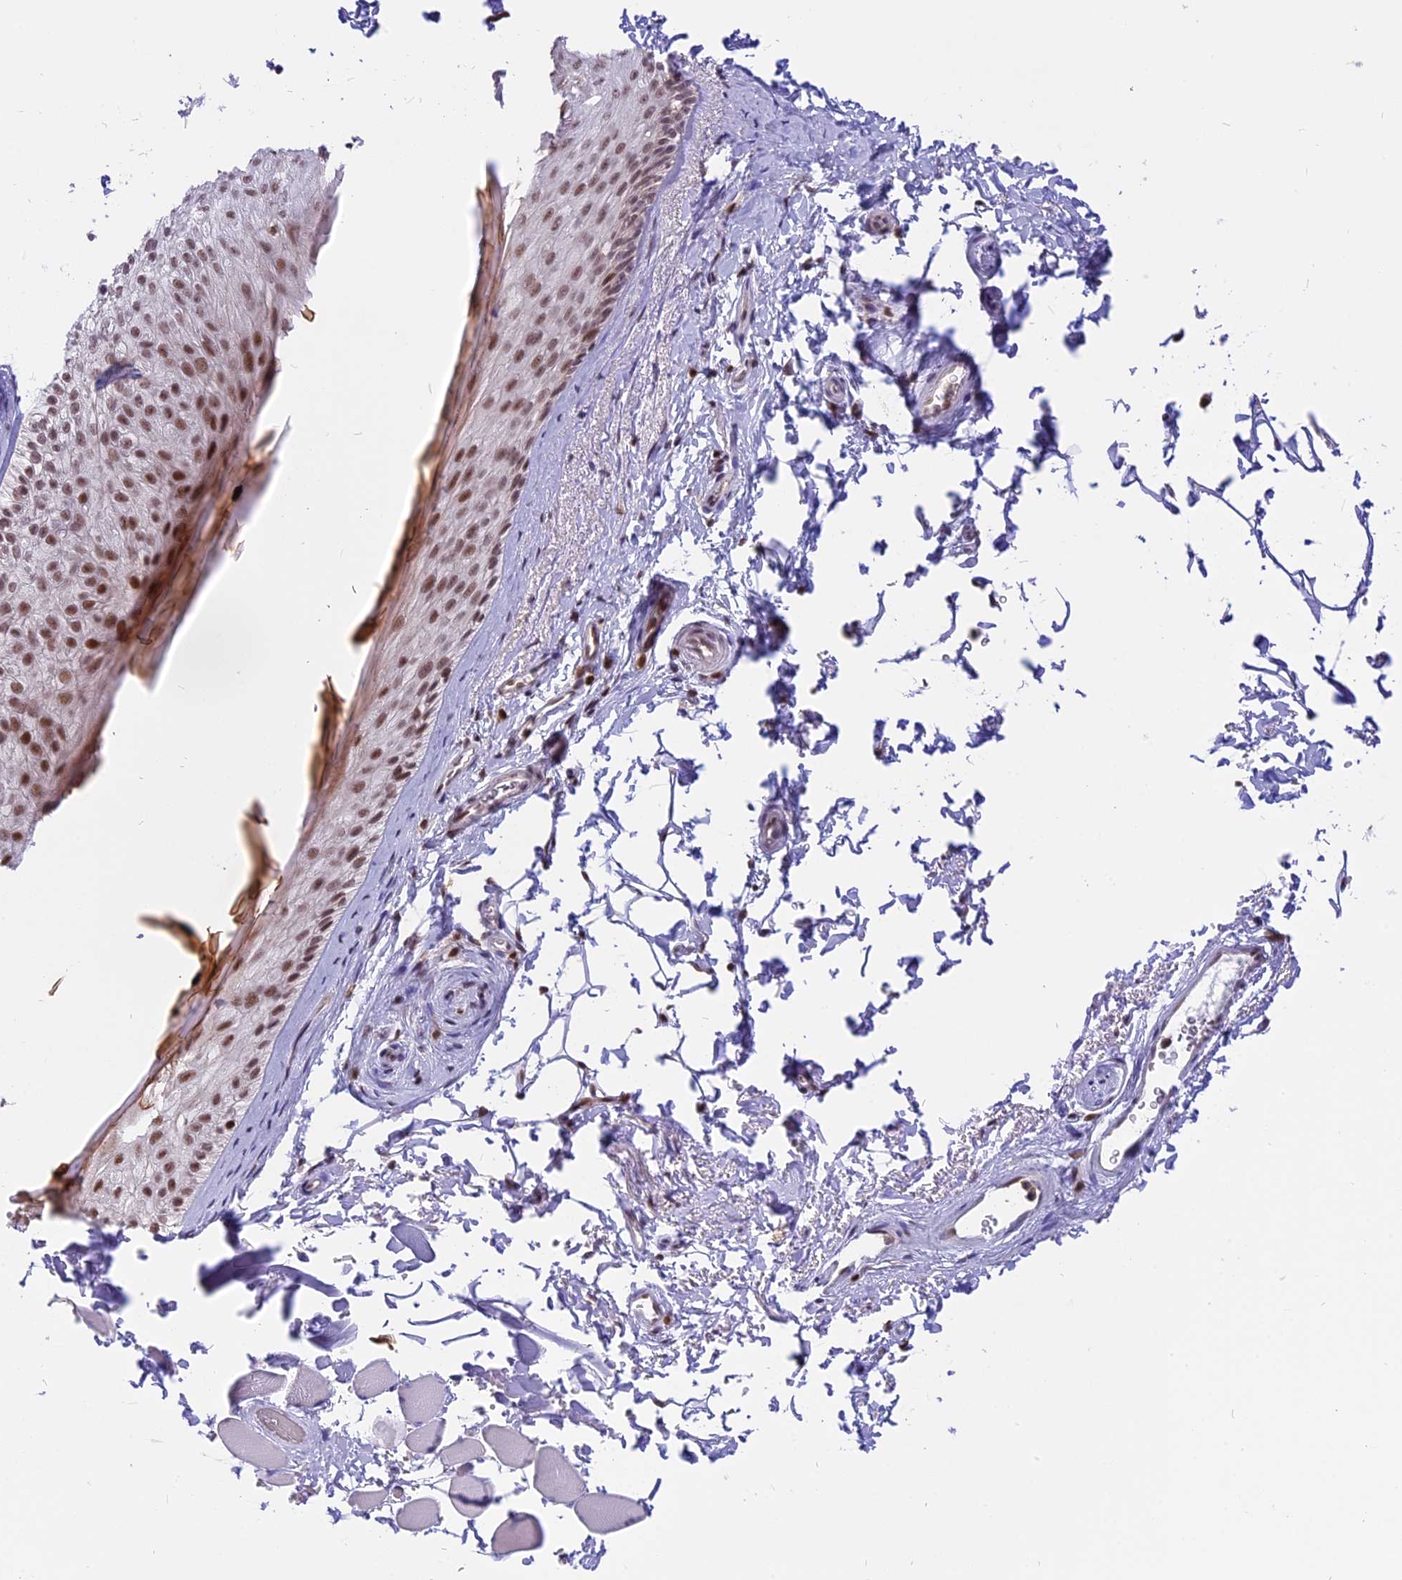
{"staining": {"intensity": "moderate", "quantity": ">75%", "location": "nuclear"}, "tissue": "skin", "cell_type": "Epidermal cells", "image_type": "normal", "snomed": [{"axis": "morphology", "description": "Normal tissue, NOS"}, {"axis": "topography", "description": "Anal"}], "caption": "Human skin stained for a protein (brown) displays moderate nuclear positive positivity in about >75% of epidermal cells.", "gene": "TADA3", "patient": {"sex": "male", "age": 44}}